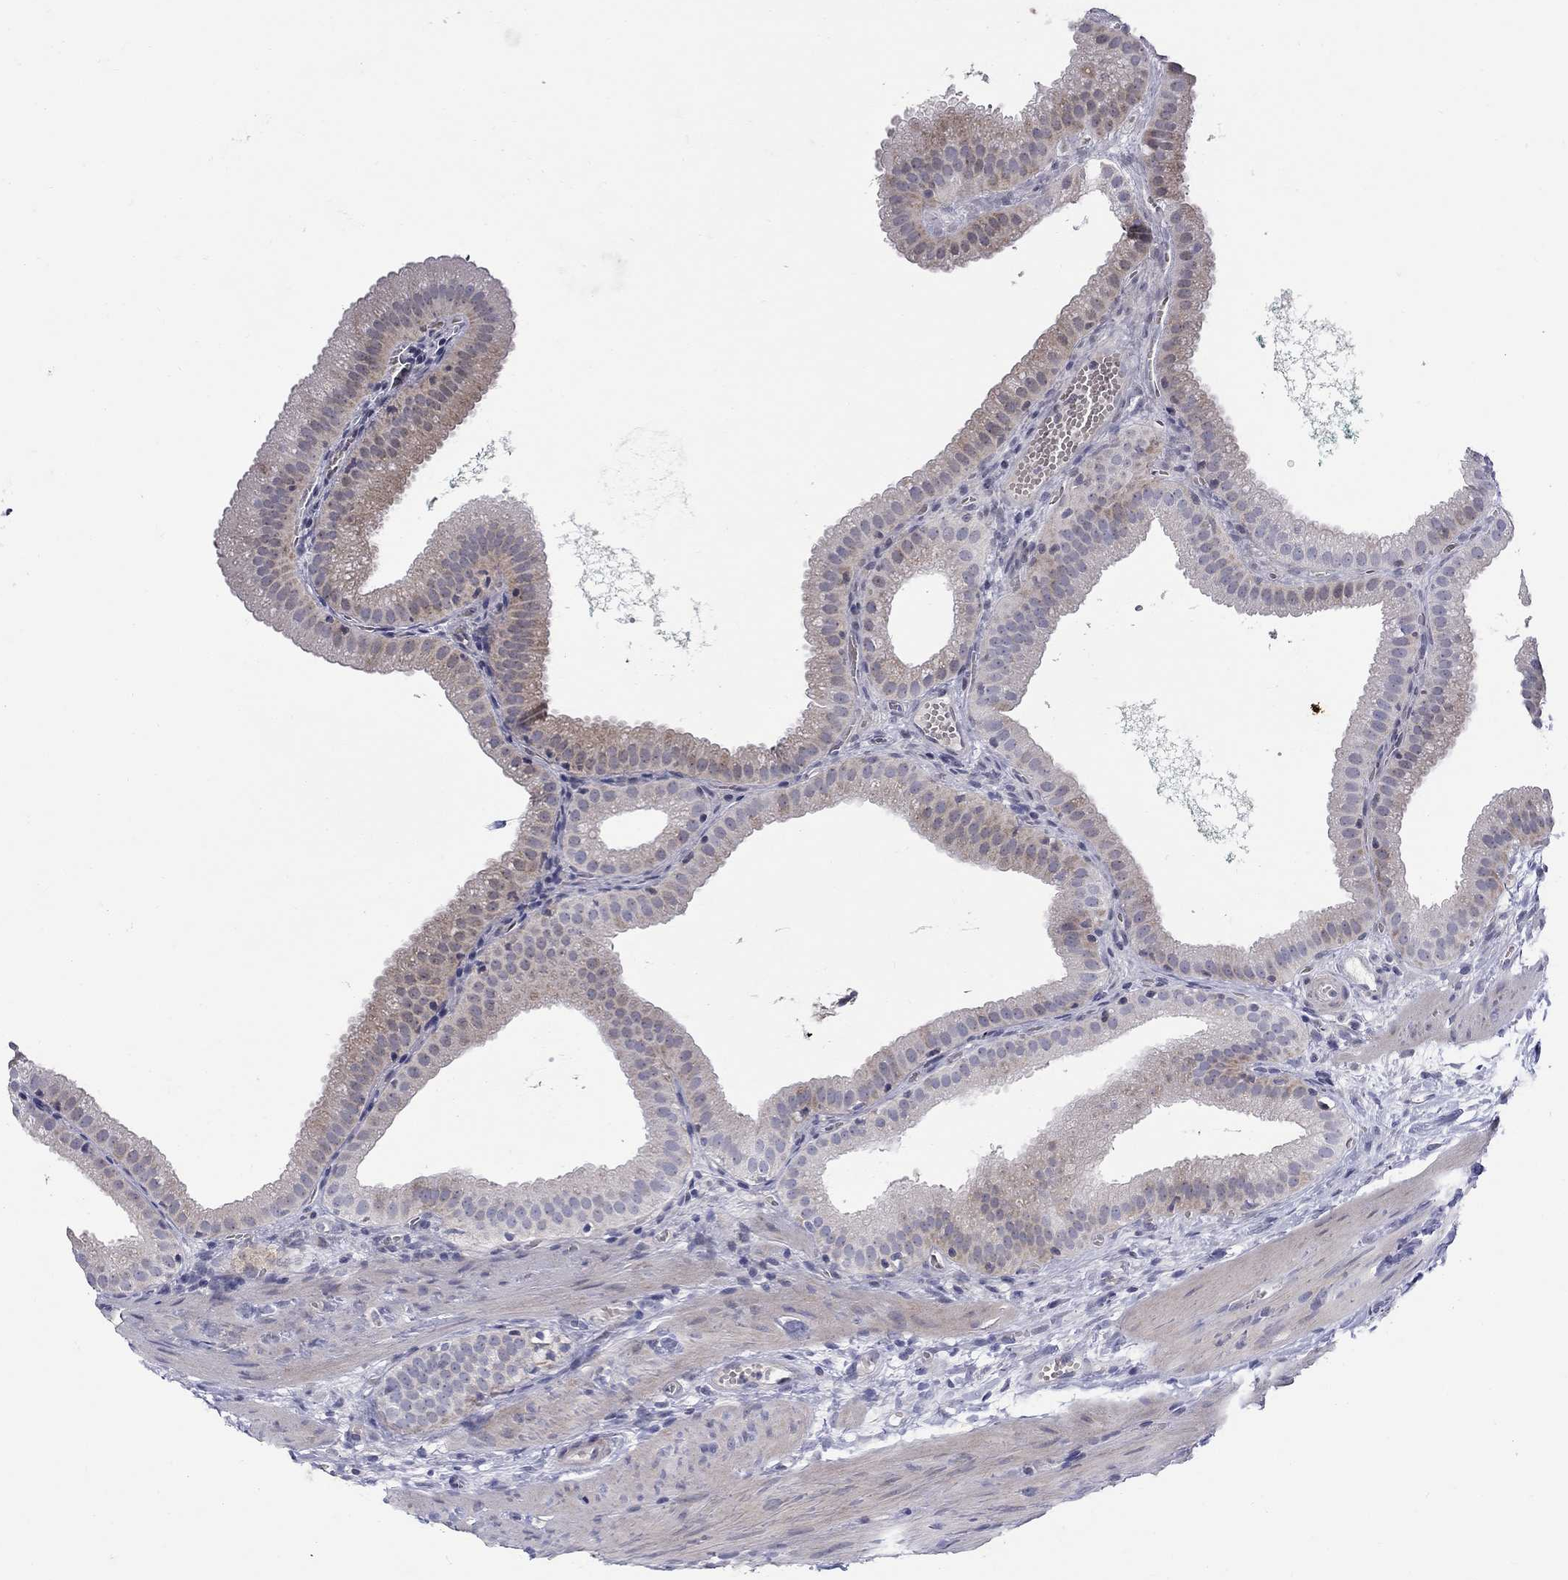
{"staining": {"intensity": "weak", "quantity": "25%-75%", "location": "cytoplasmic/membranous"}, "tissue": "gallbladder", "cell_type": "Glandular cells", "image_type": "normal", "snomed": [{"axis": "morphology", "description": "Normal tissue, NOS"}, {"axis": "topography", "description": "Gallbladder"}], "caption": "High-magnification brightfield microscopy of benign gallbladder stained with DAB (brown) and counterstained with hematoxylin (blue). glandular cells exhibit weak cytoplasmic/membranous expression is identified in approximately25%-75% of cells.", "gene": "HMX2", "patient": {"sex": "male", "age": 67}}